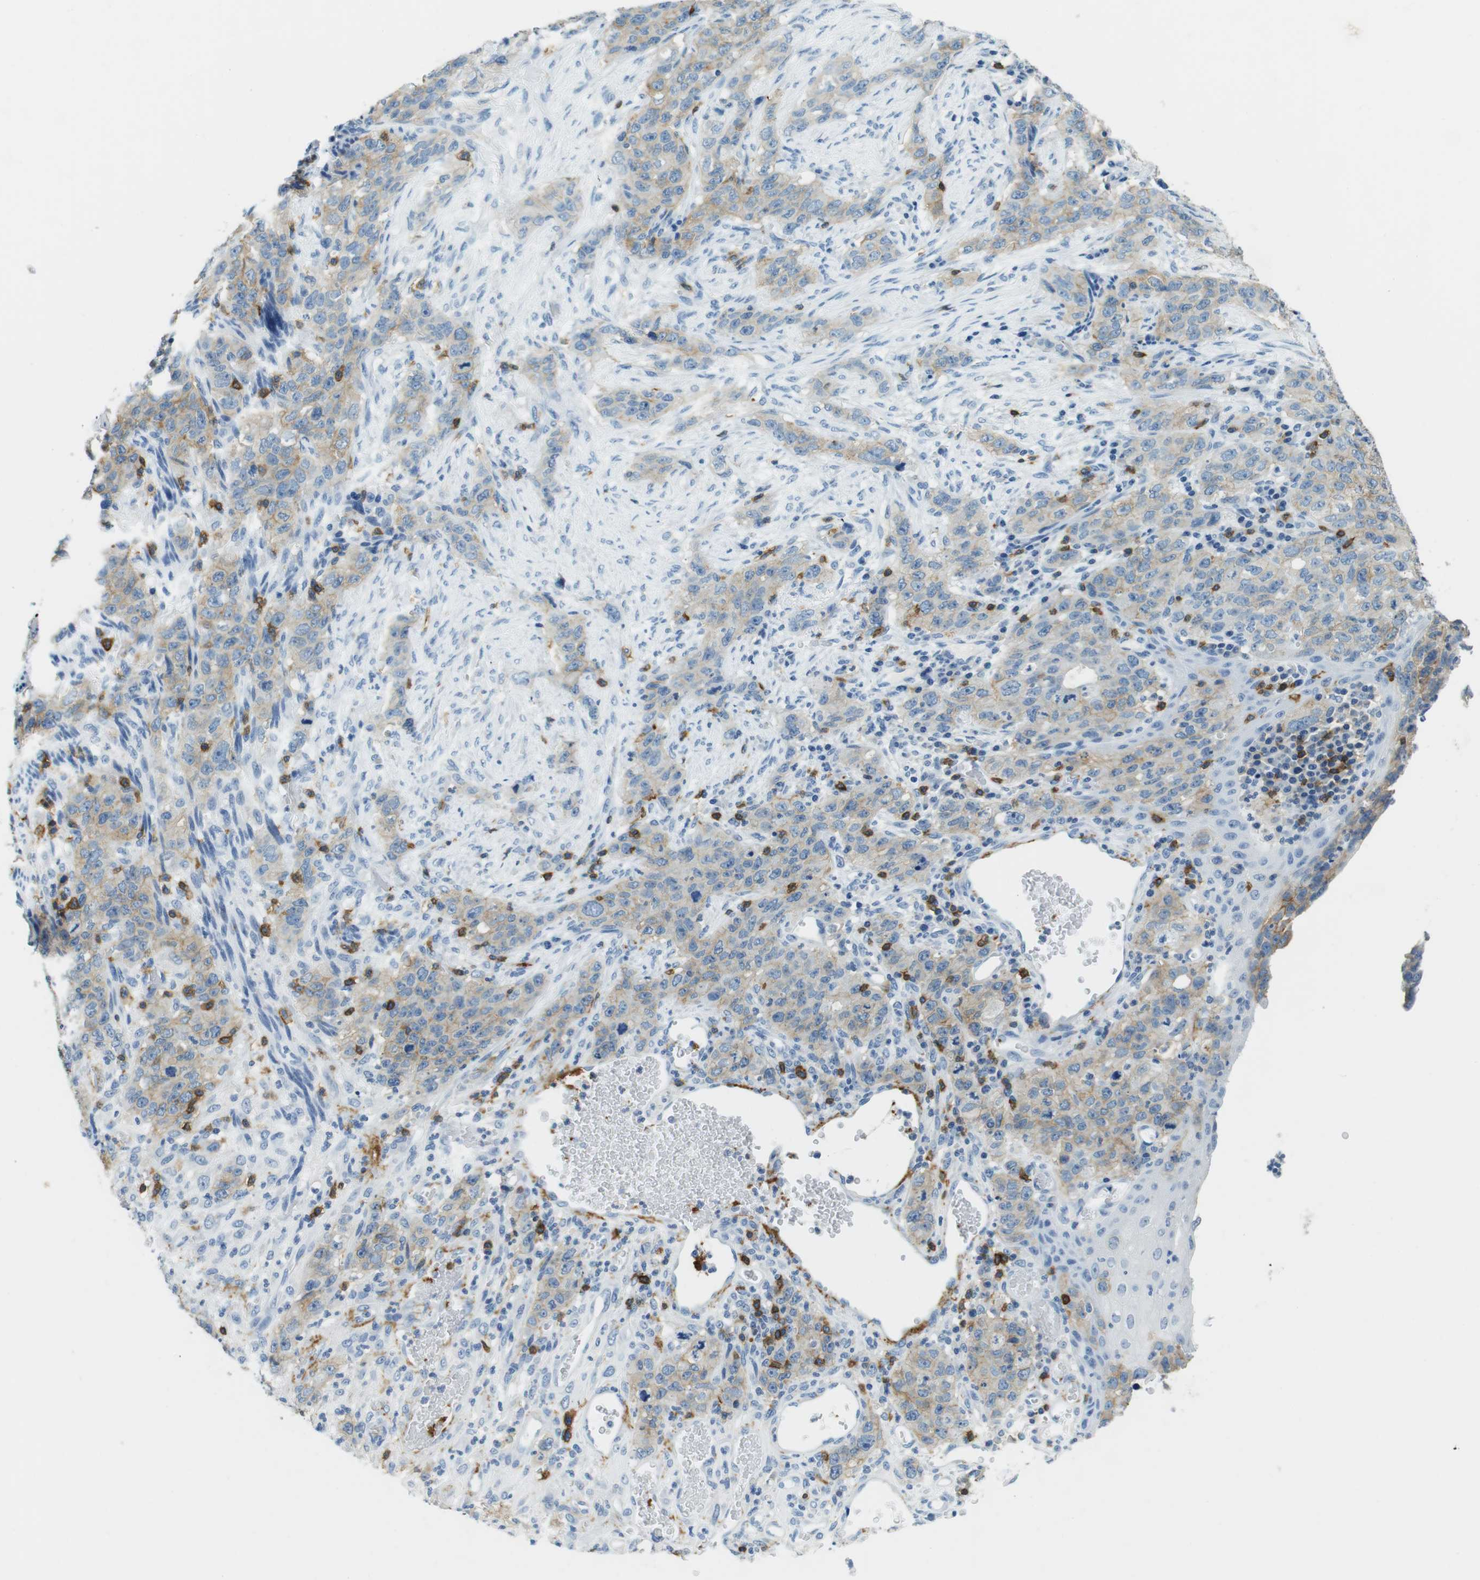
{"staining": {"intensity": "weak", "quantity": ">75%", "location": "cytoplasmic/membranous"}, "tissue": "stomach cancer", "cell_type": "Tumor cells", "image_type": "cancer", "snomed": [{"axis": "morphology", "description": "Adenocarcinoma, NOS"}, {"axis": "topography", "description": "Stomach"}], "caption": "Protein analysis of stomach adenocarcinoma tissue shows weak cytoplasmic/membranous positivity in approximately >75% of tumor cells.", "gene": "LAT", "patient": {"sex": "male", "age": 48}}